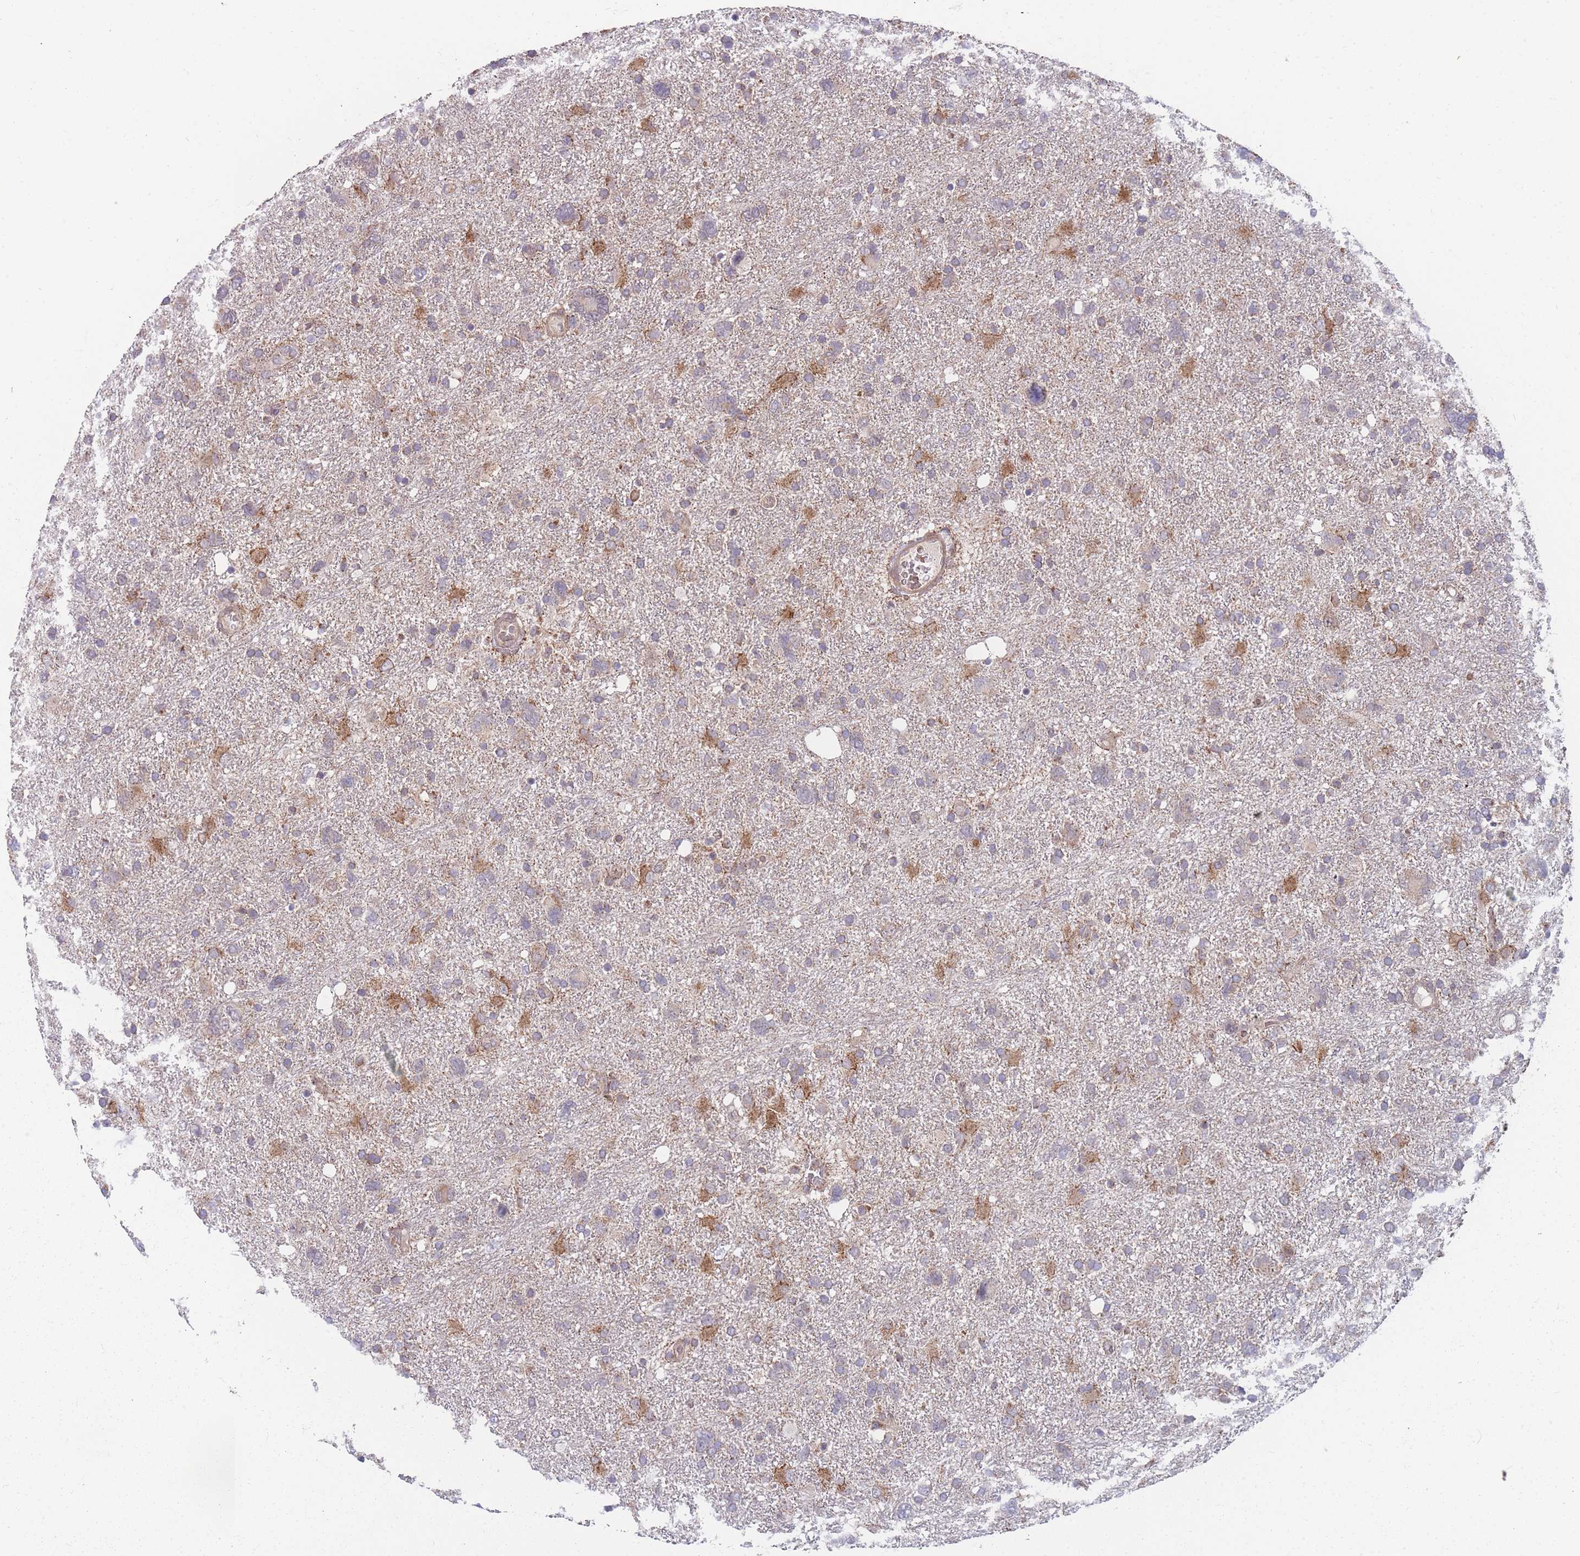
{"staining": {"intensity": "moderate", "quantity": "<25%", "location": "cytoplasmic/membranous"}, "tissue": "glioma", "cell_type": "Tumor cells", "image_type": "cancer", "snomed": [{"axis": "morphology", "description": "Glioma, malignant, High grade"}, {"axis": "topography", "description": "Brain"}], "caption": "Immunohistochemistry (IHC) image of neoplastic tissue: human malignant glioma (high-grade) stained using immunohistochemistry shows low levels of moderate protein expression localized specifically in the cytoplasmic/membranous of tumor cells, appearing as a cytoplasmic/membranous brown color.", "gene": "SLC35B4", "patient": {"sex": "male", "age": 61}}